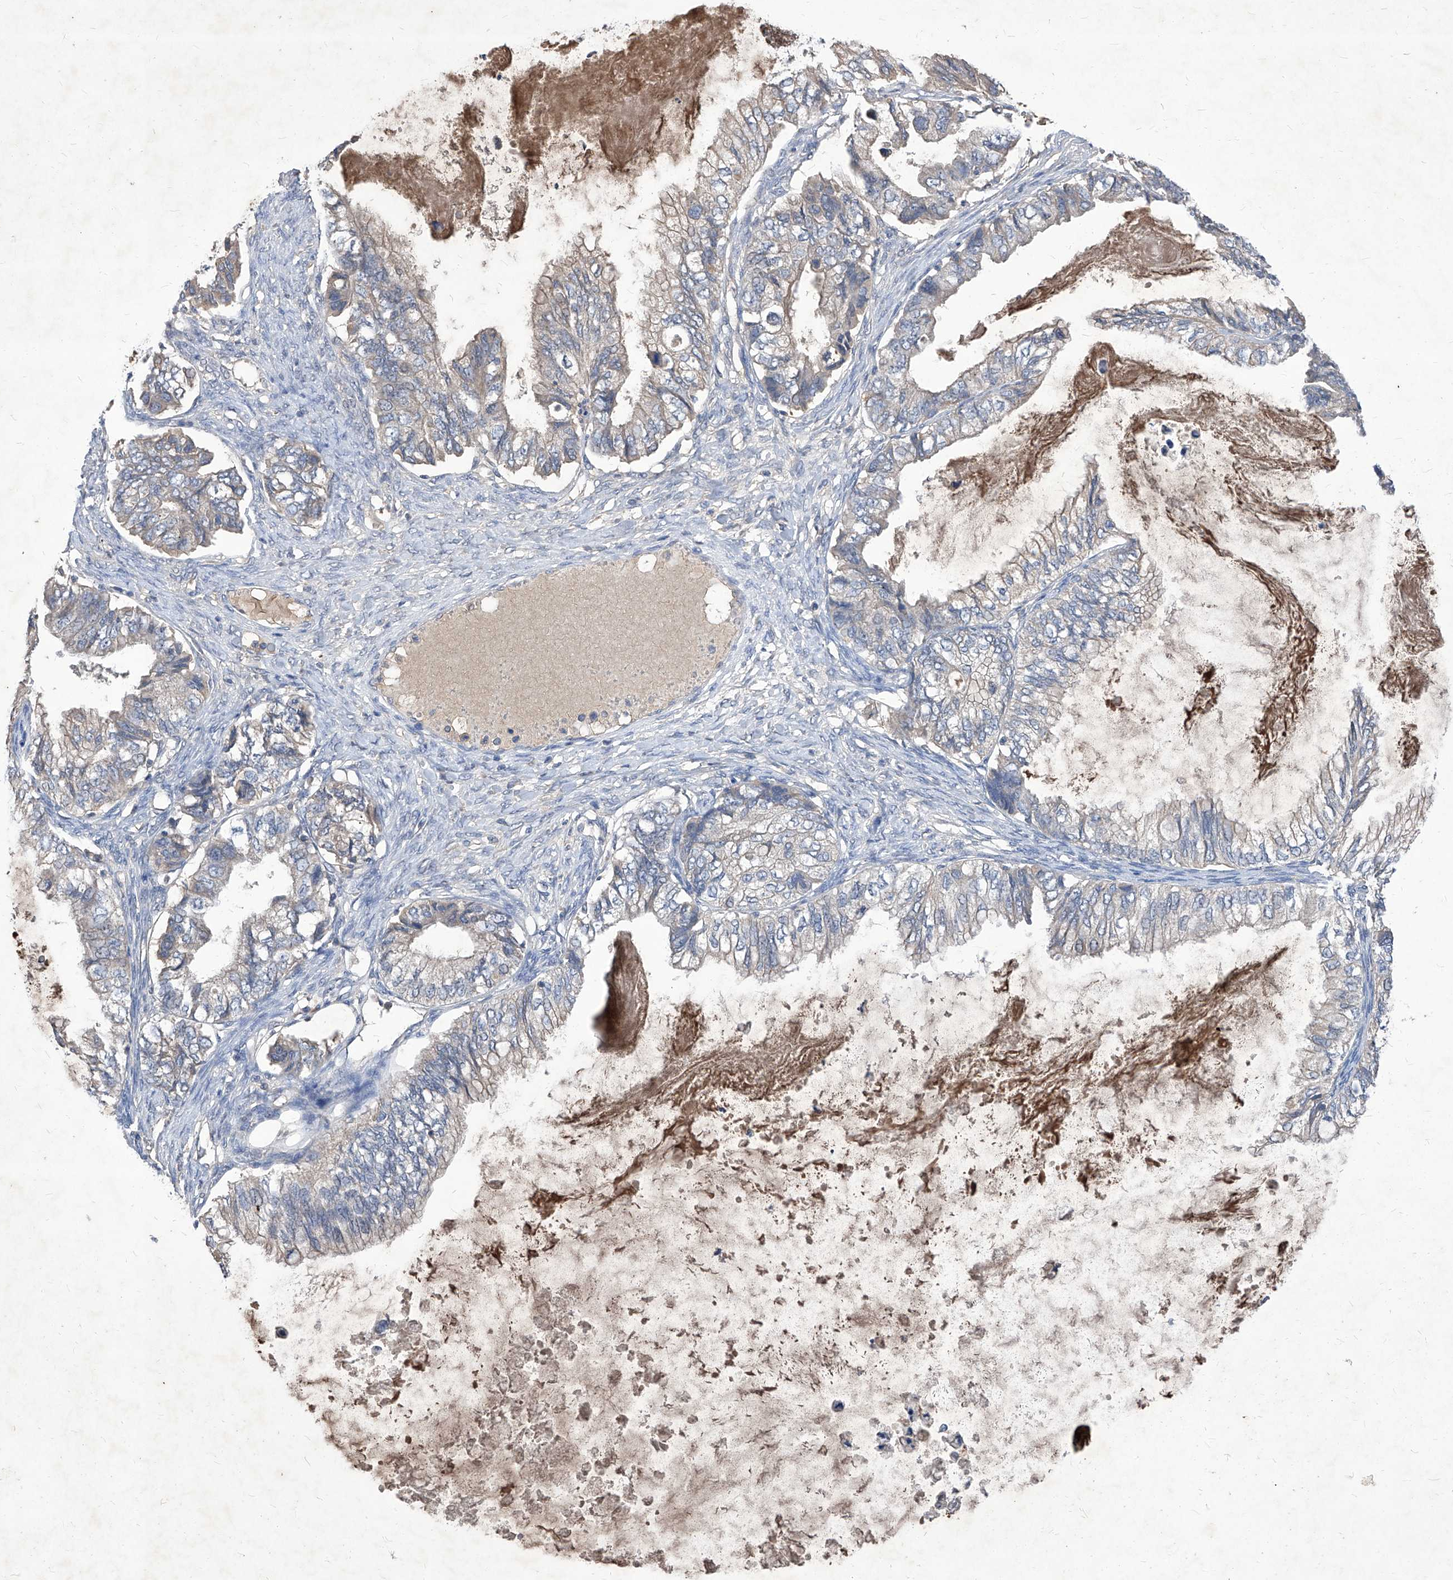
{"staining": {"intensity": "negative", "quantity": "none", "location": "none"}, "tissue": "ovarian cancer", "cell_type": "Tumor cells", "image_type": "cancer", "snomed": [{"axis": "morphology", "description": "Cystadenocarcinoma, mucinous, NOS"}, {"axis": "topography", "description": "Ovary"}], "caption": "IHC of human ovarian mucinous cystadenocarcinoma displays no expression in tumor cells. (DAB (3,3'-diaminobenzidine) IHC visualized using brightfield microscopy, high magnification).", "gene": "SYNGR1", "patient": {"sex": "female", "age": 80}}